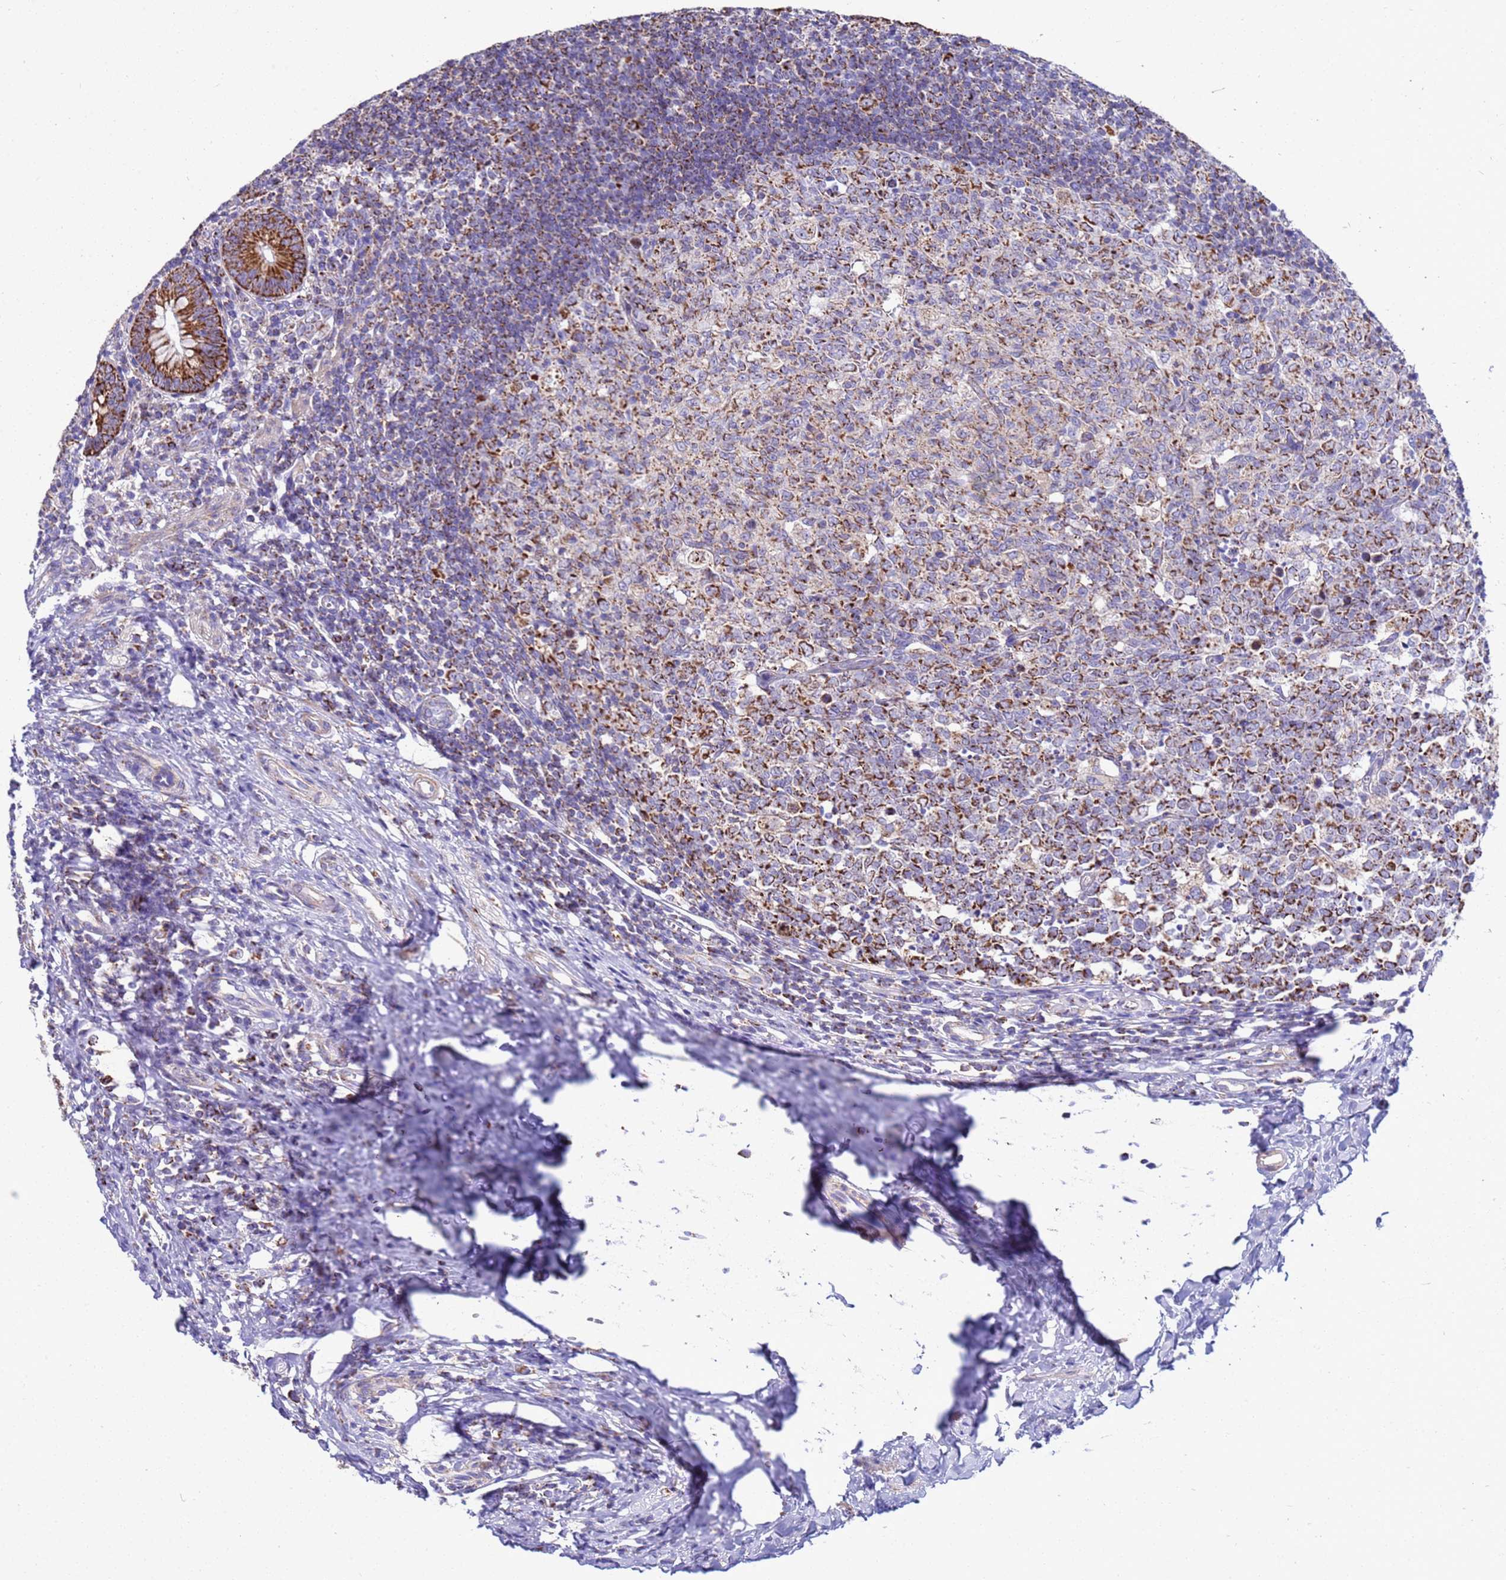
{"staining": {"intensity": "strong", "quantity": ">75%", "location": "cytoplasmic/membranous"}, "tissue": "appendix", "cell_type": "Glandular cells", "image_type": "normal", "snomed": [{"axis": "morphology", "description": "Normal tissue, NOS"}, {"axis": "topography", "description": "Appendix"}], "caption": "Brown immunohistochemical staining in normal human appendix reveals strong cytoplasmic/membranous positivity in approximately >75% of glandular cells. Using DAB (brown) and hematoxylin (blue) stains, captured at high magnification using brightfield microscopy.", "gene": "RNF165", "patient": {"sex": "male", "age": 14}}